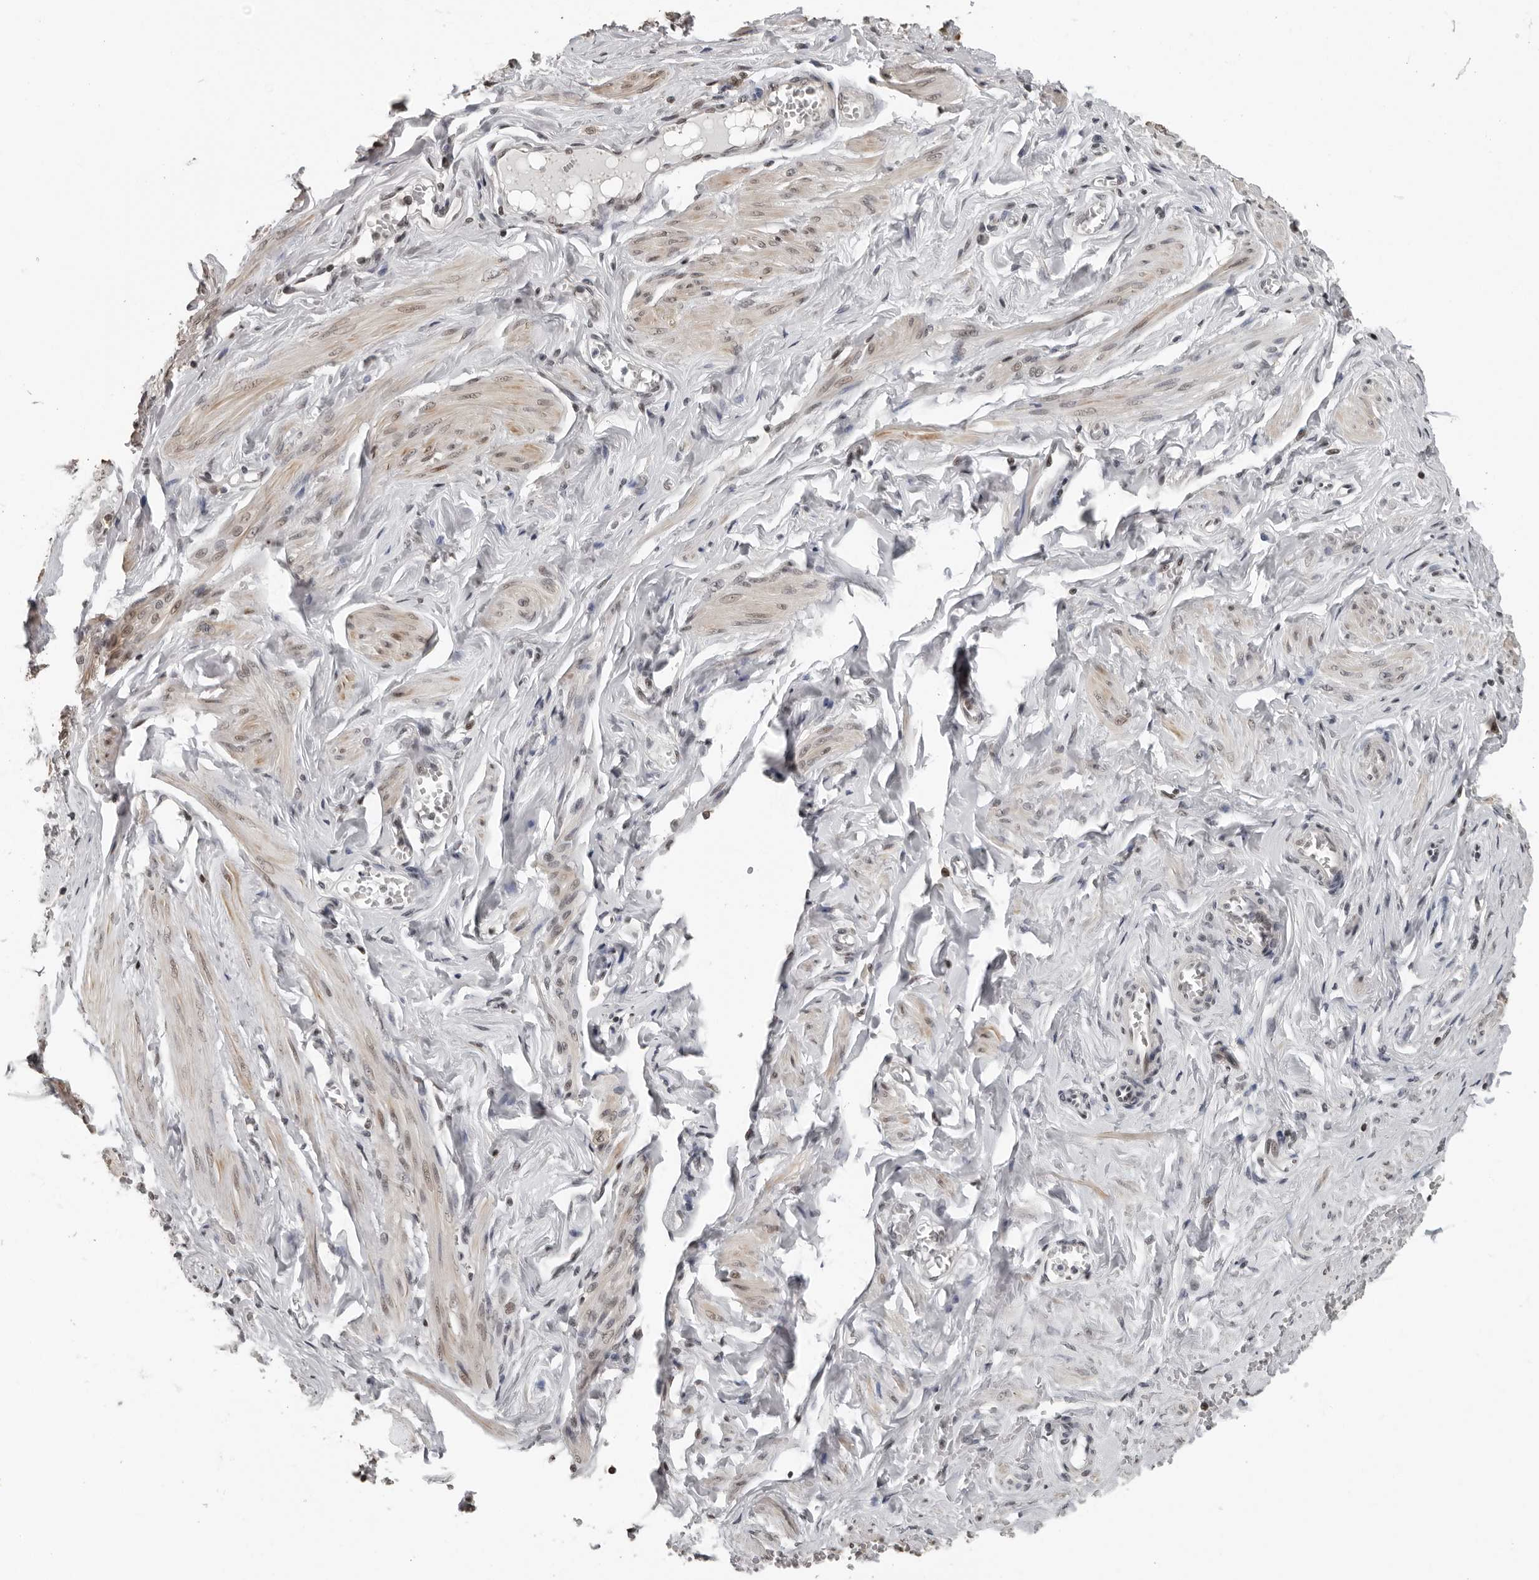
{"staining": {"intensity": "moderate", "quantity": "25%-75%", "location": "nuclear"}, "tissue": "adipose tissue", "cell_type": "Adipocytes", "image_type": "normal", "snomed": [{"axis": "morphology", "description": "Normal tissue, NOS"}, {"axis": "topography", "description": "Vascular tissue"}, {"axis": "topography", "description": "Fallopian tube"}, {"axis": "topography", "description": "Ovary"}], "caption": "IHC image of unremarkable adipose tissue: human adipose tissue stained using immunohistochemistry (IHC) displays medium levels of moderate protein expression localized specifically in the nuclear of adipocytes, appearing as a nuclear brown color.", "gene": "ORC1", "patient": {"sex": "female", "age": 67}}